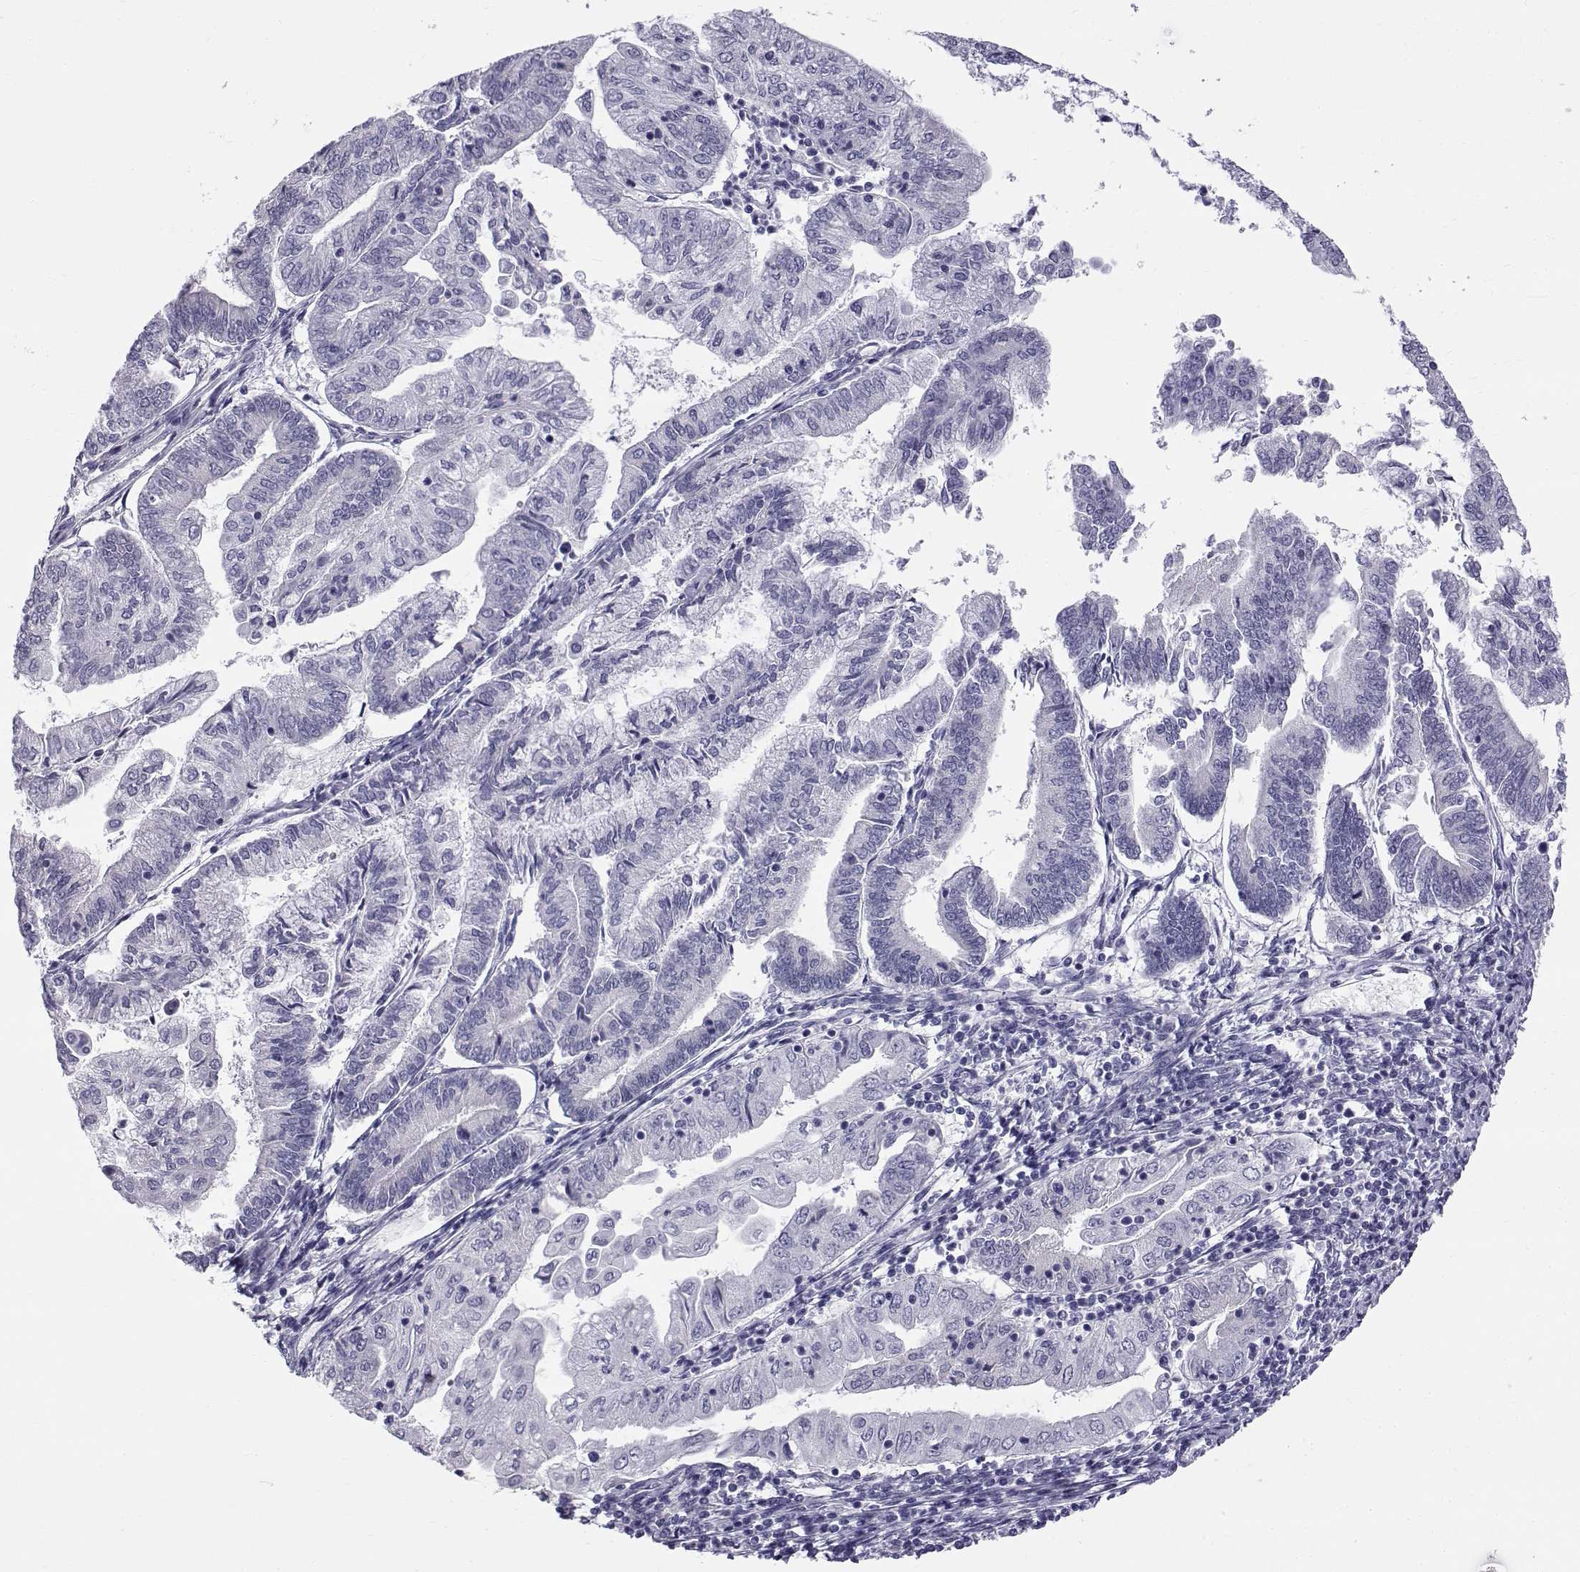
{"staining": {"intensity": "negative", "quantity": "none", "location": "none"}, "tissue": "endometrial cancer", "cell_type": "Tumor cells", "image_type": "cancer", "snomed": [{"axis": "morphology", "description": "Adenocarcinoma, NOS"}, {"axis": "topography", "description": "Endometrium"}], "caption": "Immunohistochemistry (IHC) micrograph of neoplastic tissue: endometrial cancer stained with DAB (3,3'-diaminobenzidine) shows no significant protein positivity in tumor cells.", "gene": "RNASE12", "patient": {"sex": "female", "age": 55}}